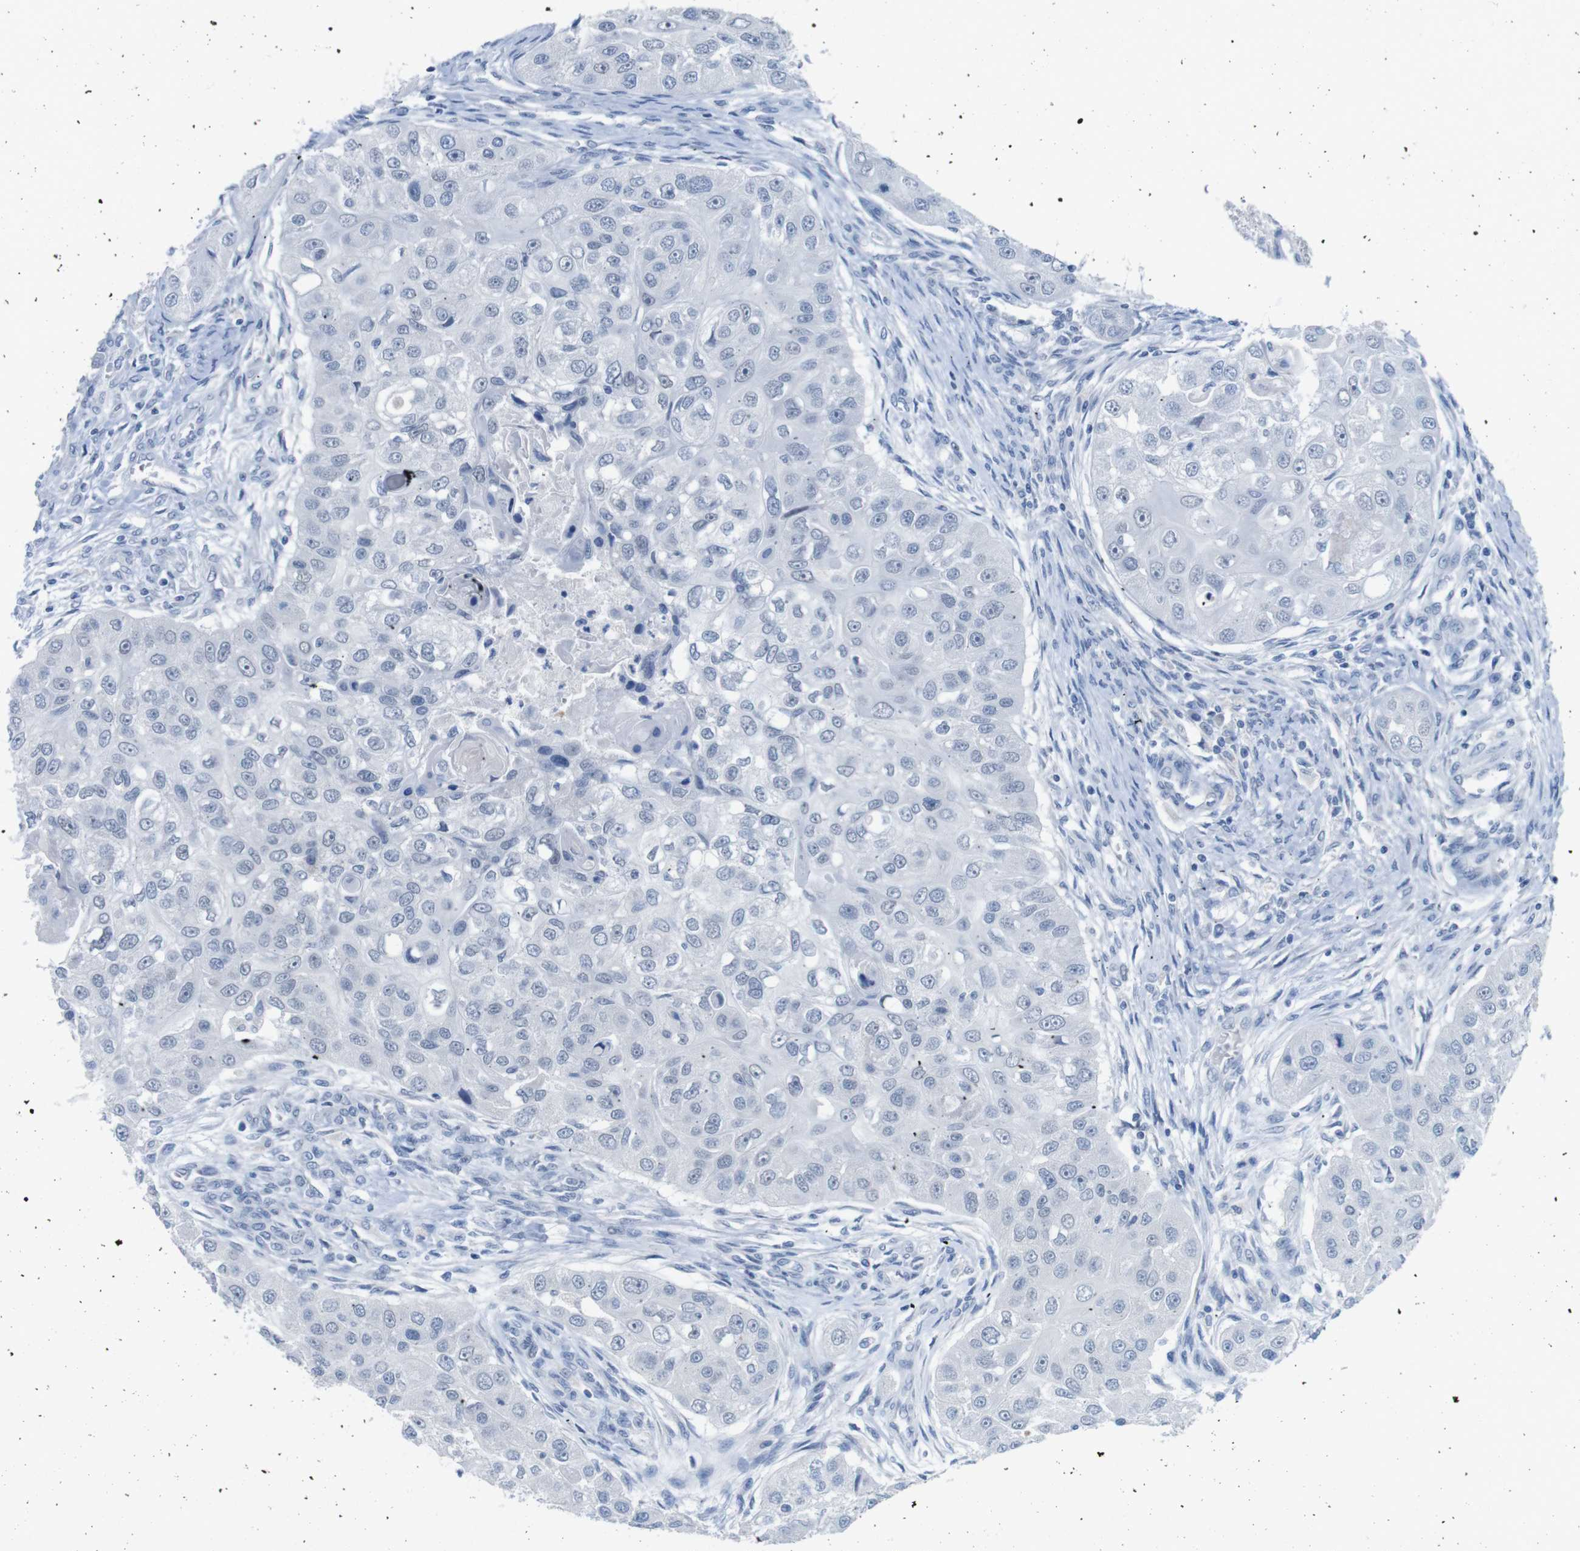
{"staining": {"intensity": "negative", "quantity": "none", "location": "none"}, "tissue": "head and neck cancer", "cell_type": "Tumor cells", "image_type": "cancer", "snomed": [{"axis": "morphology", "description": "Normal tissue, NOS"}, {"axis": "morphology", "description": "Squamous cell carcinoma, NOS"}, {"axis": "topography", "description": "Skeletal muscle"}, {"axis": "topography", "description": "Head-Neck"}], "caption": "High power microscopy micrograph of an immunohistochemistry micrograph of head and neck cancer, revealing no significant expression in tumor cells.", "gene": "OPN1SW", "patient": {"sex": "male", "age": 51}}